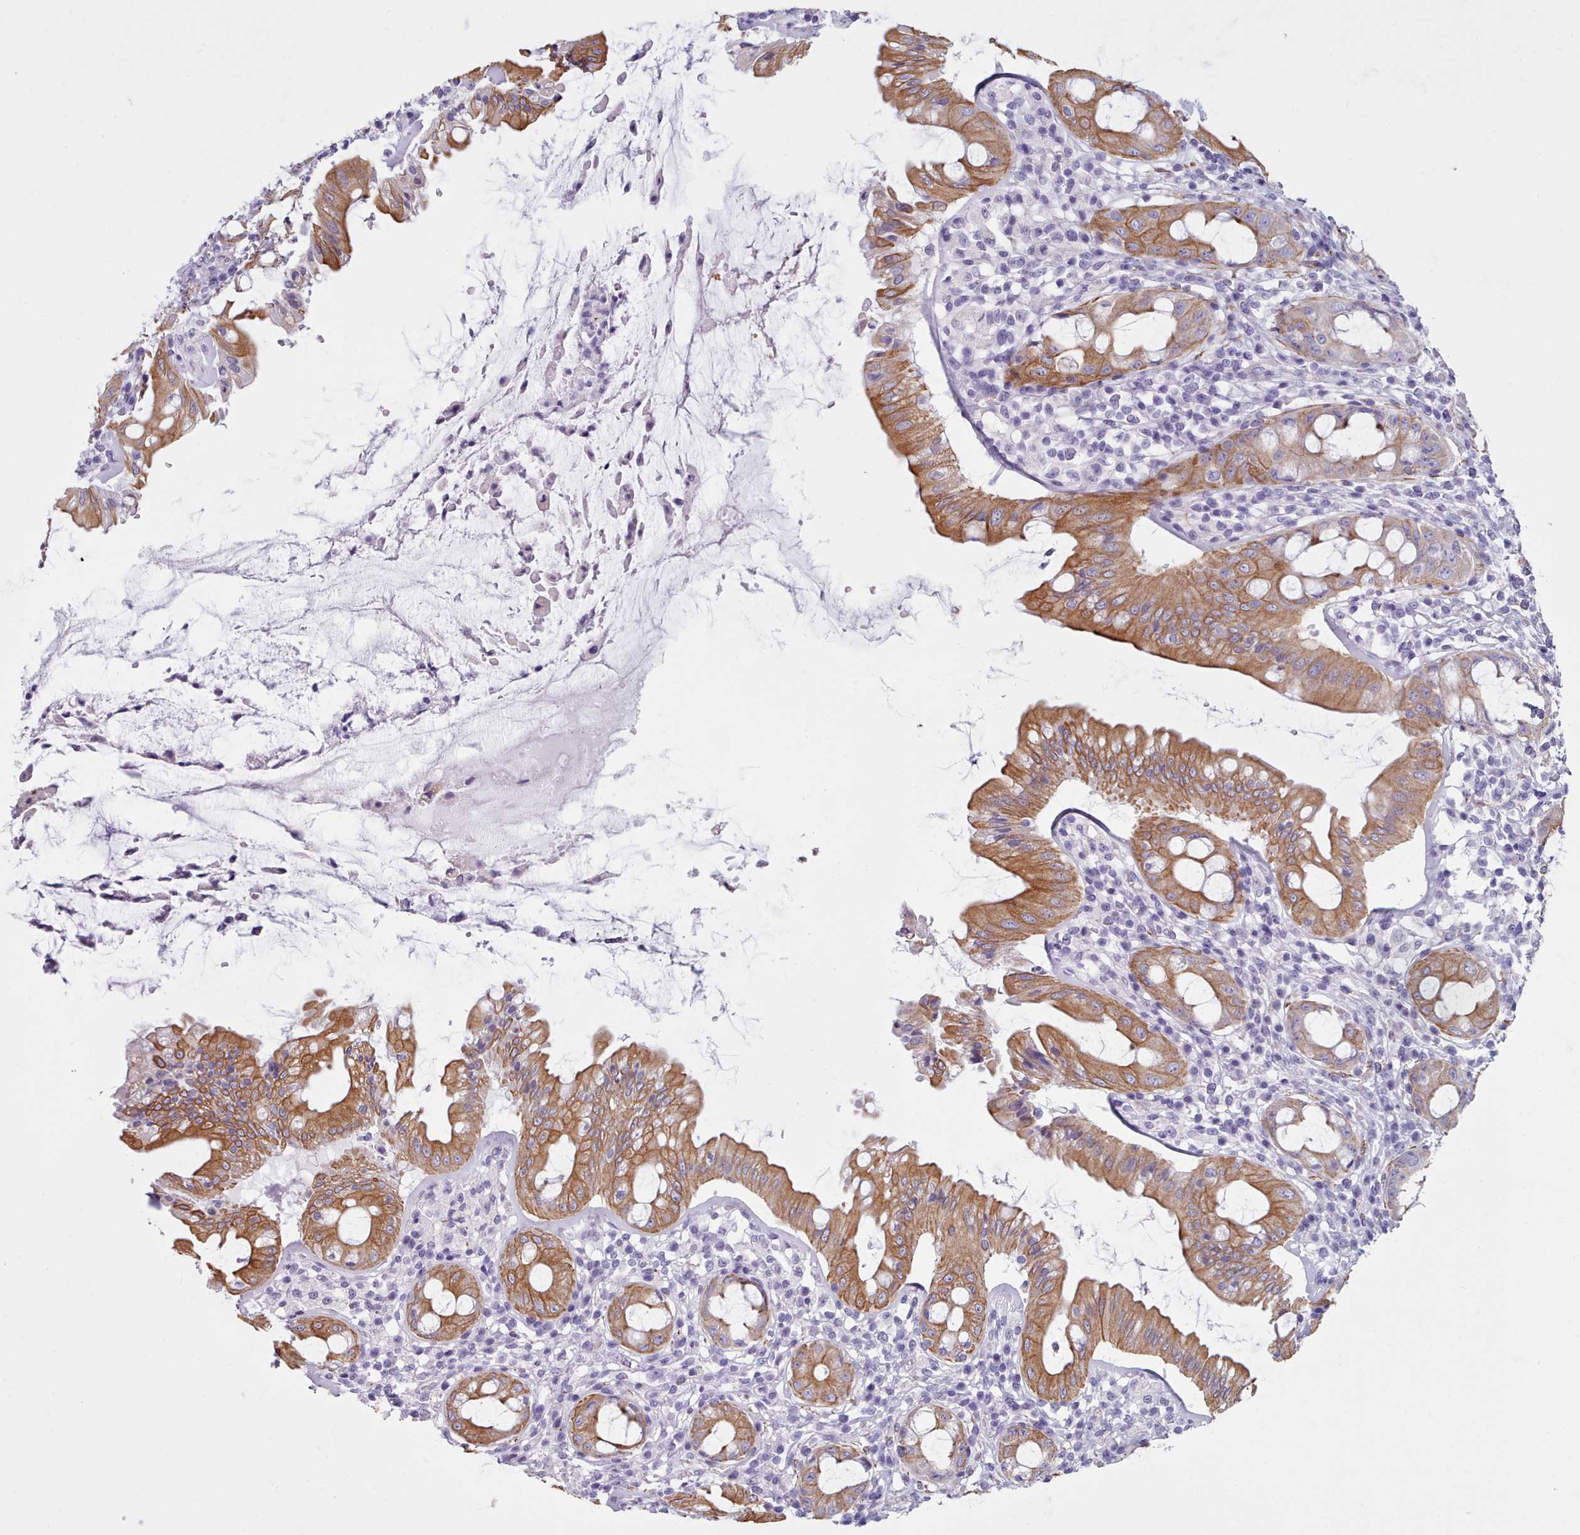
{"staining": {"intensity": "moderate", "quantity": "25%-75%", "location": "cytoplasmic/membranous"}, "tissue": "rectum", "cell_type": "Glandular cells", "image_type": "normal", "snomed": [{"axis": "morphology", "description": "Normal tissue, NOS"}, {"axis": "topography", "description": "Rectum"}], "caption": "Immunohistochemical staining of unremarkable rectum shows moderate cytoplasmic/membranous protein expression in approximately 25%-75% of glandular cells. (Brightfield microscopy of DAB IHC at high magnification).", "gene": "FPGS", "patient": {"sex": "female", "age": 57}}